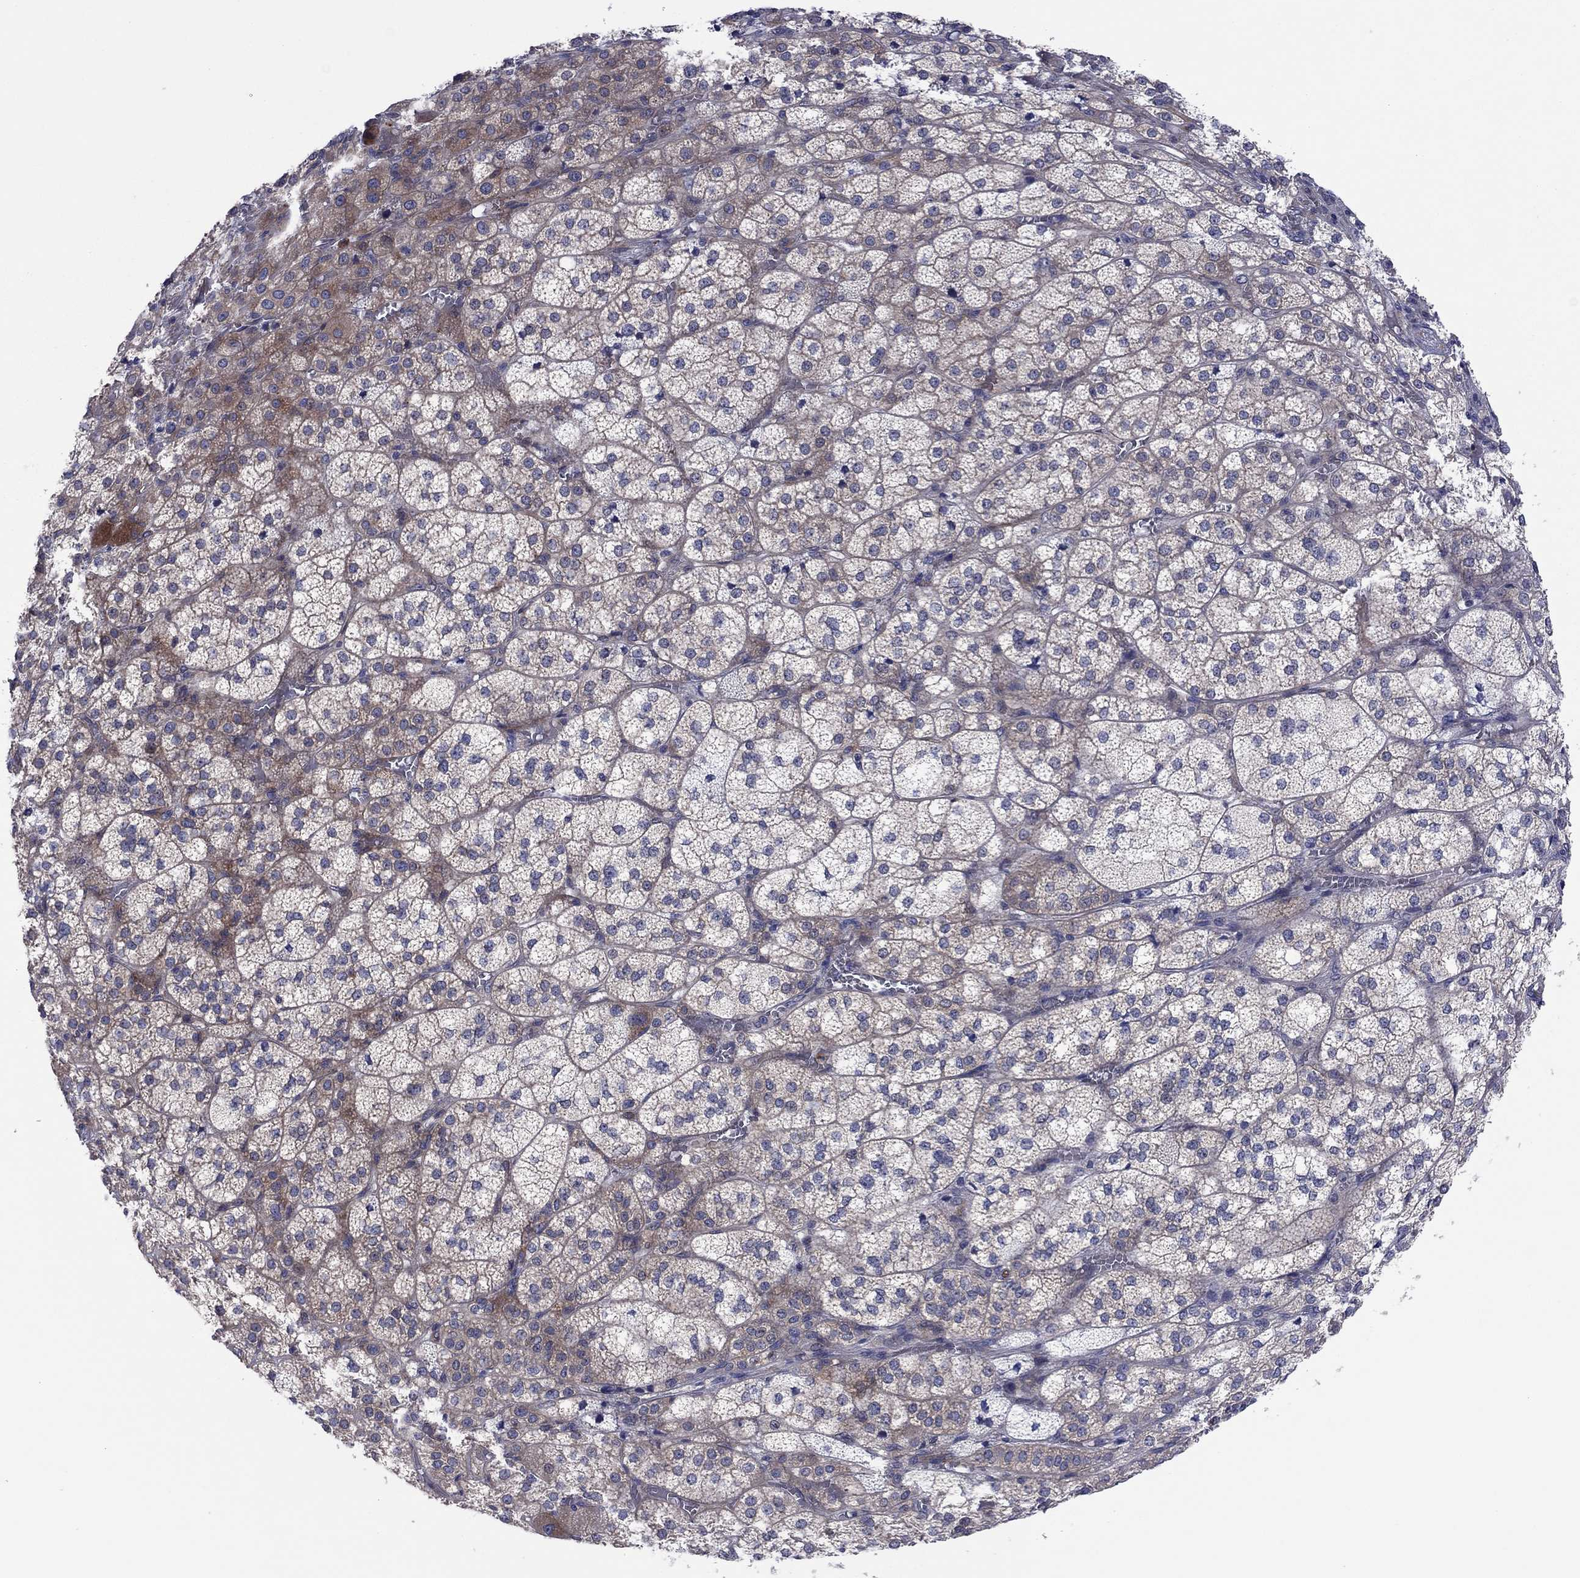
{"staining": {"intensity": "moderate", "quantity": "25%-75%", "location": "cytoplasmic/membranous"}, "tissue": "adrenal gland", "cell_type": "Glandular cells", "image_type": "normal", "snomed": [{"axis": "morphology", "description": "Normal tissue, NOS"}, {"axis": "topography", "description": "Adrenal gland"}], "caption": "DAB immunohistochemical staining of benign adrenal gland shows moderate cytoplasmic/membranous protein positivity in approximately 25%-75% of glandular cells.", "gene": "GPR155", "patient": {"sex": "female", "age": 60}}